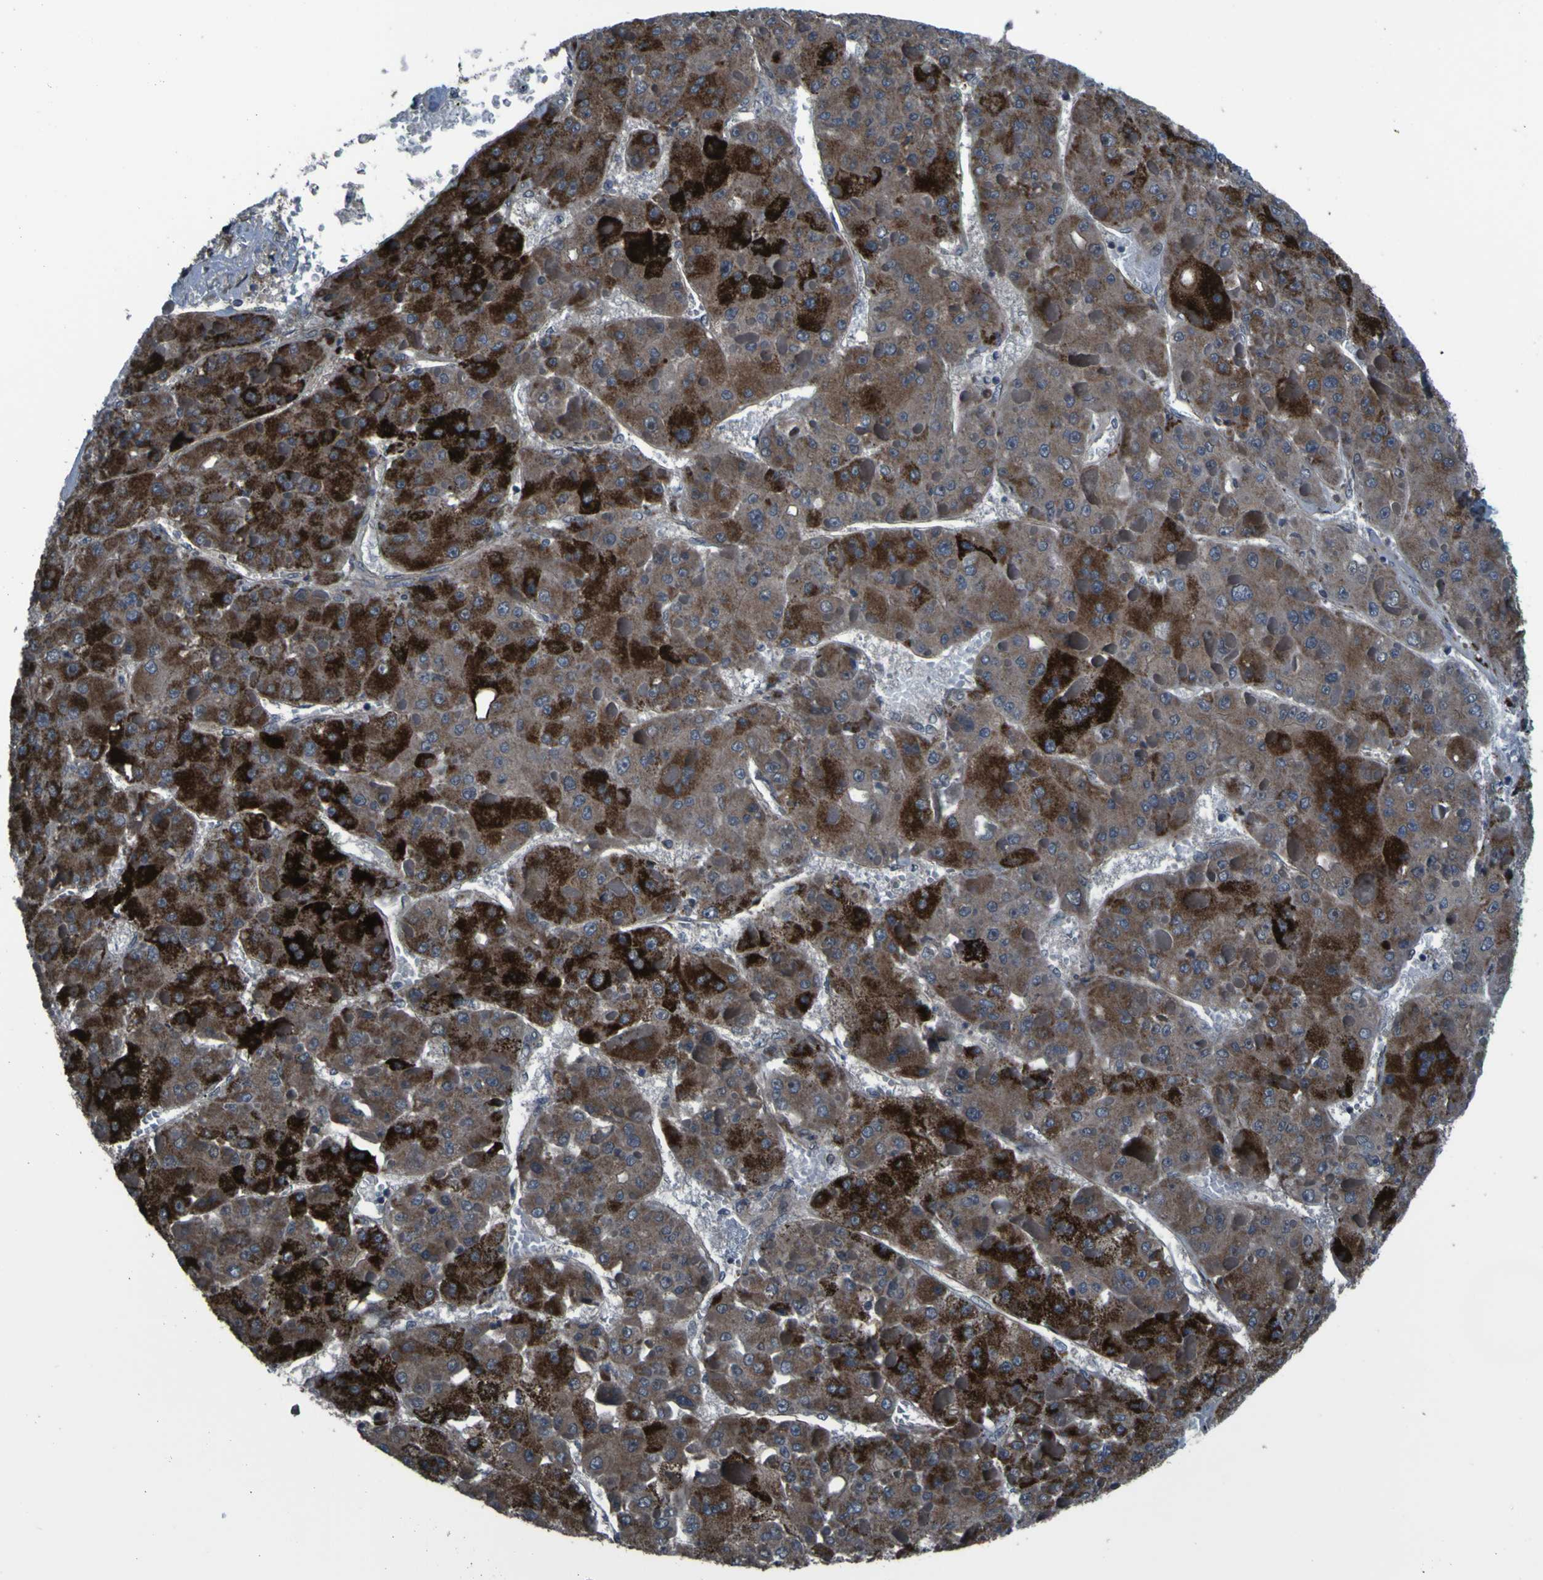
{"staining": {"intensity": "strong", "quantity": ">75%", "location": "cytoplasmic/membranous"}, "tissue": "liver cancer", "cell_type": "Tumor cells", "image_type": "cancer", "snomed": [{"axis": "morphology", "description": "Carcinoma, Hepatocellular, NOS"}, {"axis": "topography", "description": "Liver"}], "caption": "Approximately >75% of tumor cells in human liver cancer (hepatocellular carcinoma) demonstrate strong cytoplasmic/membranous protein positivity as visualized by brown immunohistochemical staining.", "gene": "OSTM1", "patient": {"sex": "female", "age": 73}}